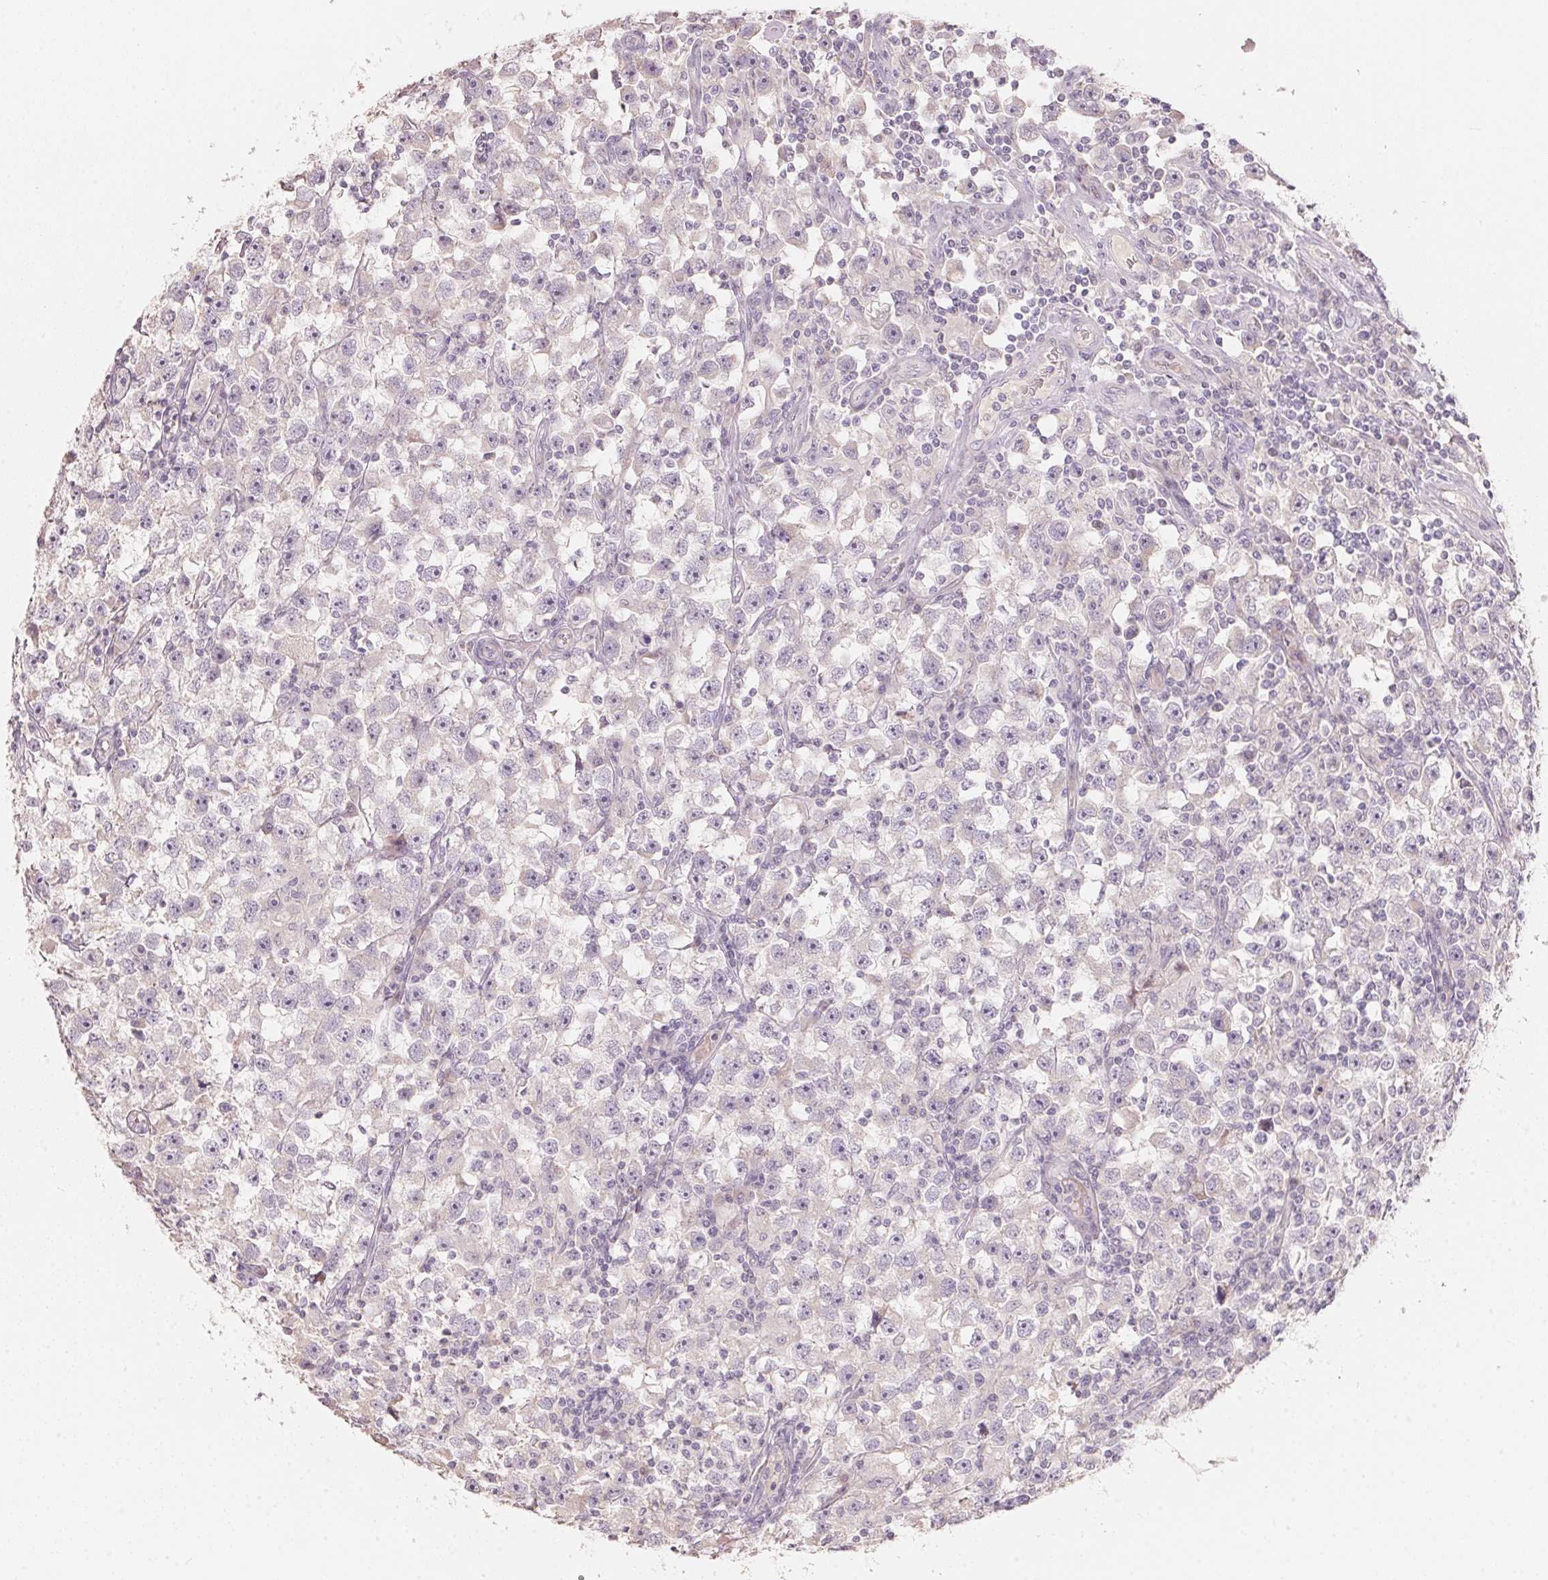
{"staining": {"intensity": "negative", "quantity": "none", "location": "none"}, "tissue": "testis cancer", "cell_type": "Tumor cells", "image_type": "cancer", "snomed": [{"axis": "morphology", "description": "Seminoma, NOS"}, {"axis": "topography", "description": "Testis"}], "caption": "Immunohistochemistry (IHC) photomicrograph of human testis cancer stained for a protein (brown), which demonstrates no staining in tumor cells. (DAB immunohistochemistry visualized using brightfield microscopy, high magnification).", "gene": "TP53AIP1", "patient": {"sex": "male", "age": 33}}